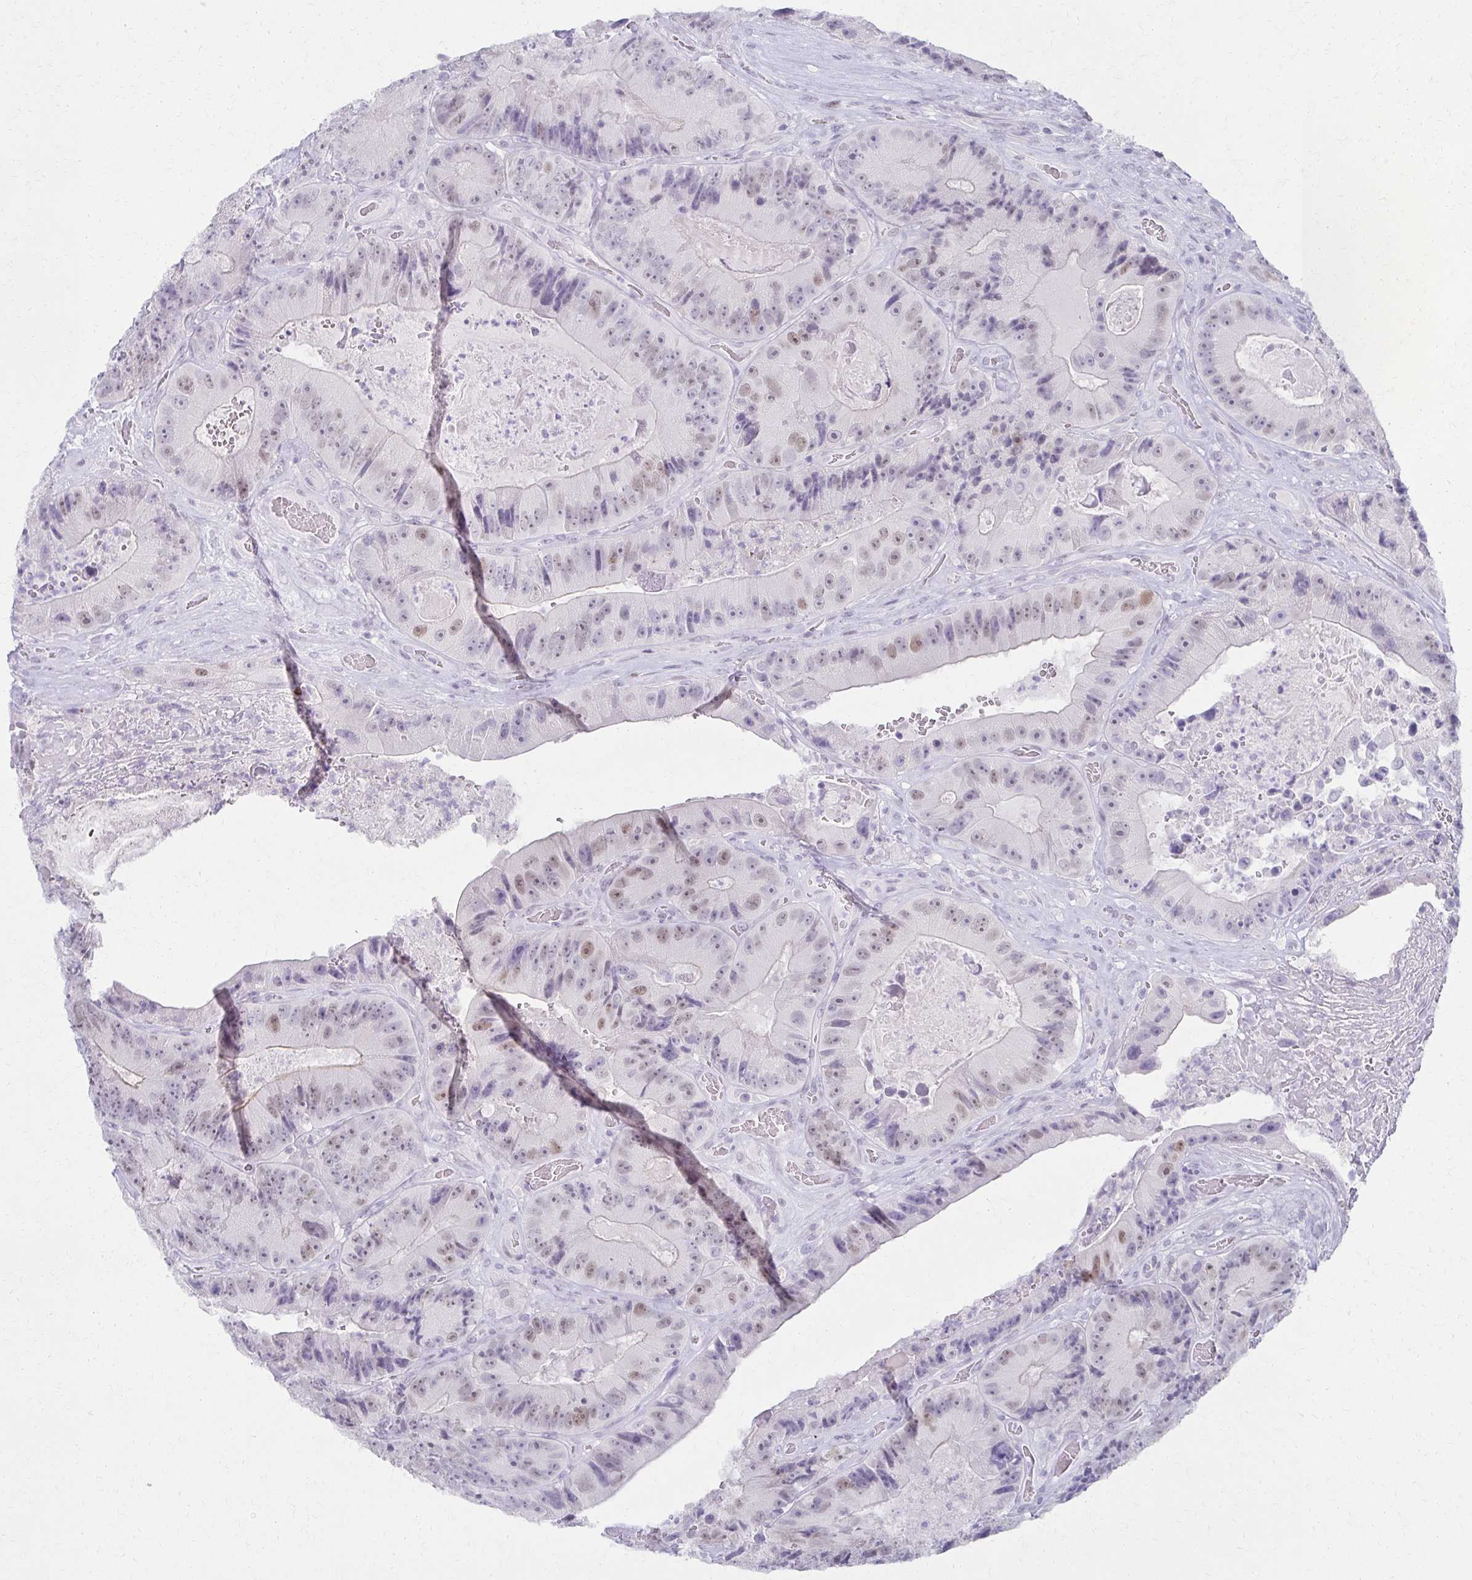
{"staining": {"intensity": "weak", "quantity": "25%-75%", "location": "nuclear"}, "tissue": "colorectal cancer", "cell_type": "Tumor cells", "image_type": "cancer", "snomed": [{"axis": "morphology", "description": "Adenocarcinoma, NOS"}, {"axis": "topography", "description": "Colon"}], "caption": "Immunohistochemical staining of human colorectal adenocarcinoma shows low levels of weak nuclear protein staining in approximately 25%-75% of tumor cells.", "gene": "MORC4", "patient": {"sex": "female", "age": 86}}